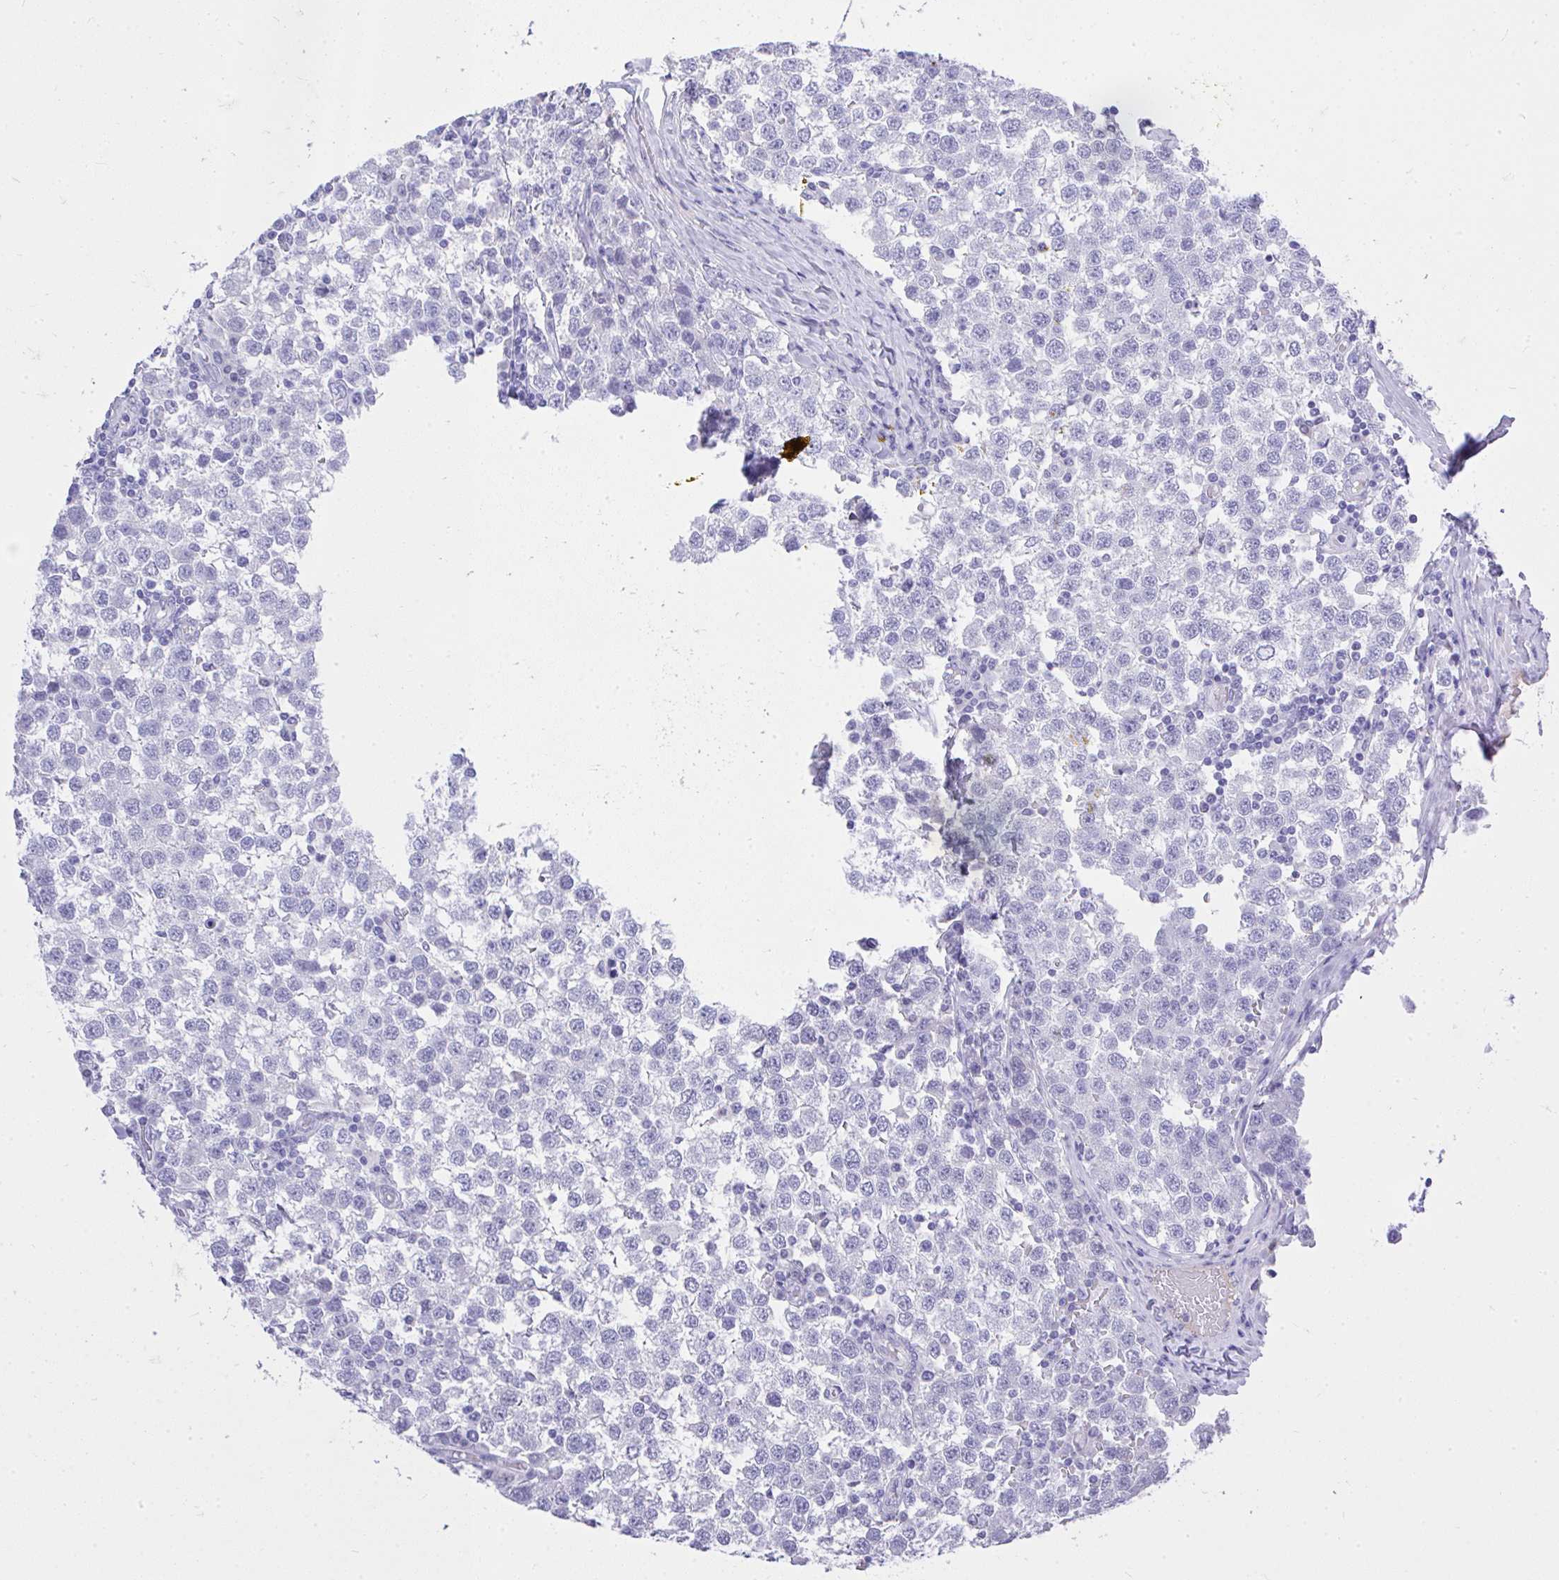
{"staining": {"intensity": "negative", "quantity": "none", "location": "none"}, "tissue": "testis cancer", "cell_type": "Tumor cells", "image_type": "cancer", "snomed": [{"axis": "morphology", "description": "Seminoma, NOS"}, {"axis": "topography", "description": "Testis"}], "caption": "The histopathology image shows no significant positivity in tumor cells of testis cancer (seminoma).", "gene": "MS4A12", "patient": {"sex": "male", "age": 34}}